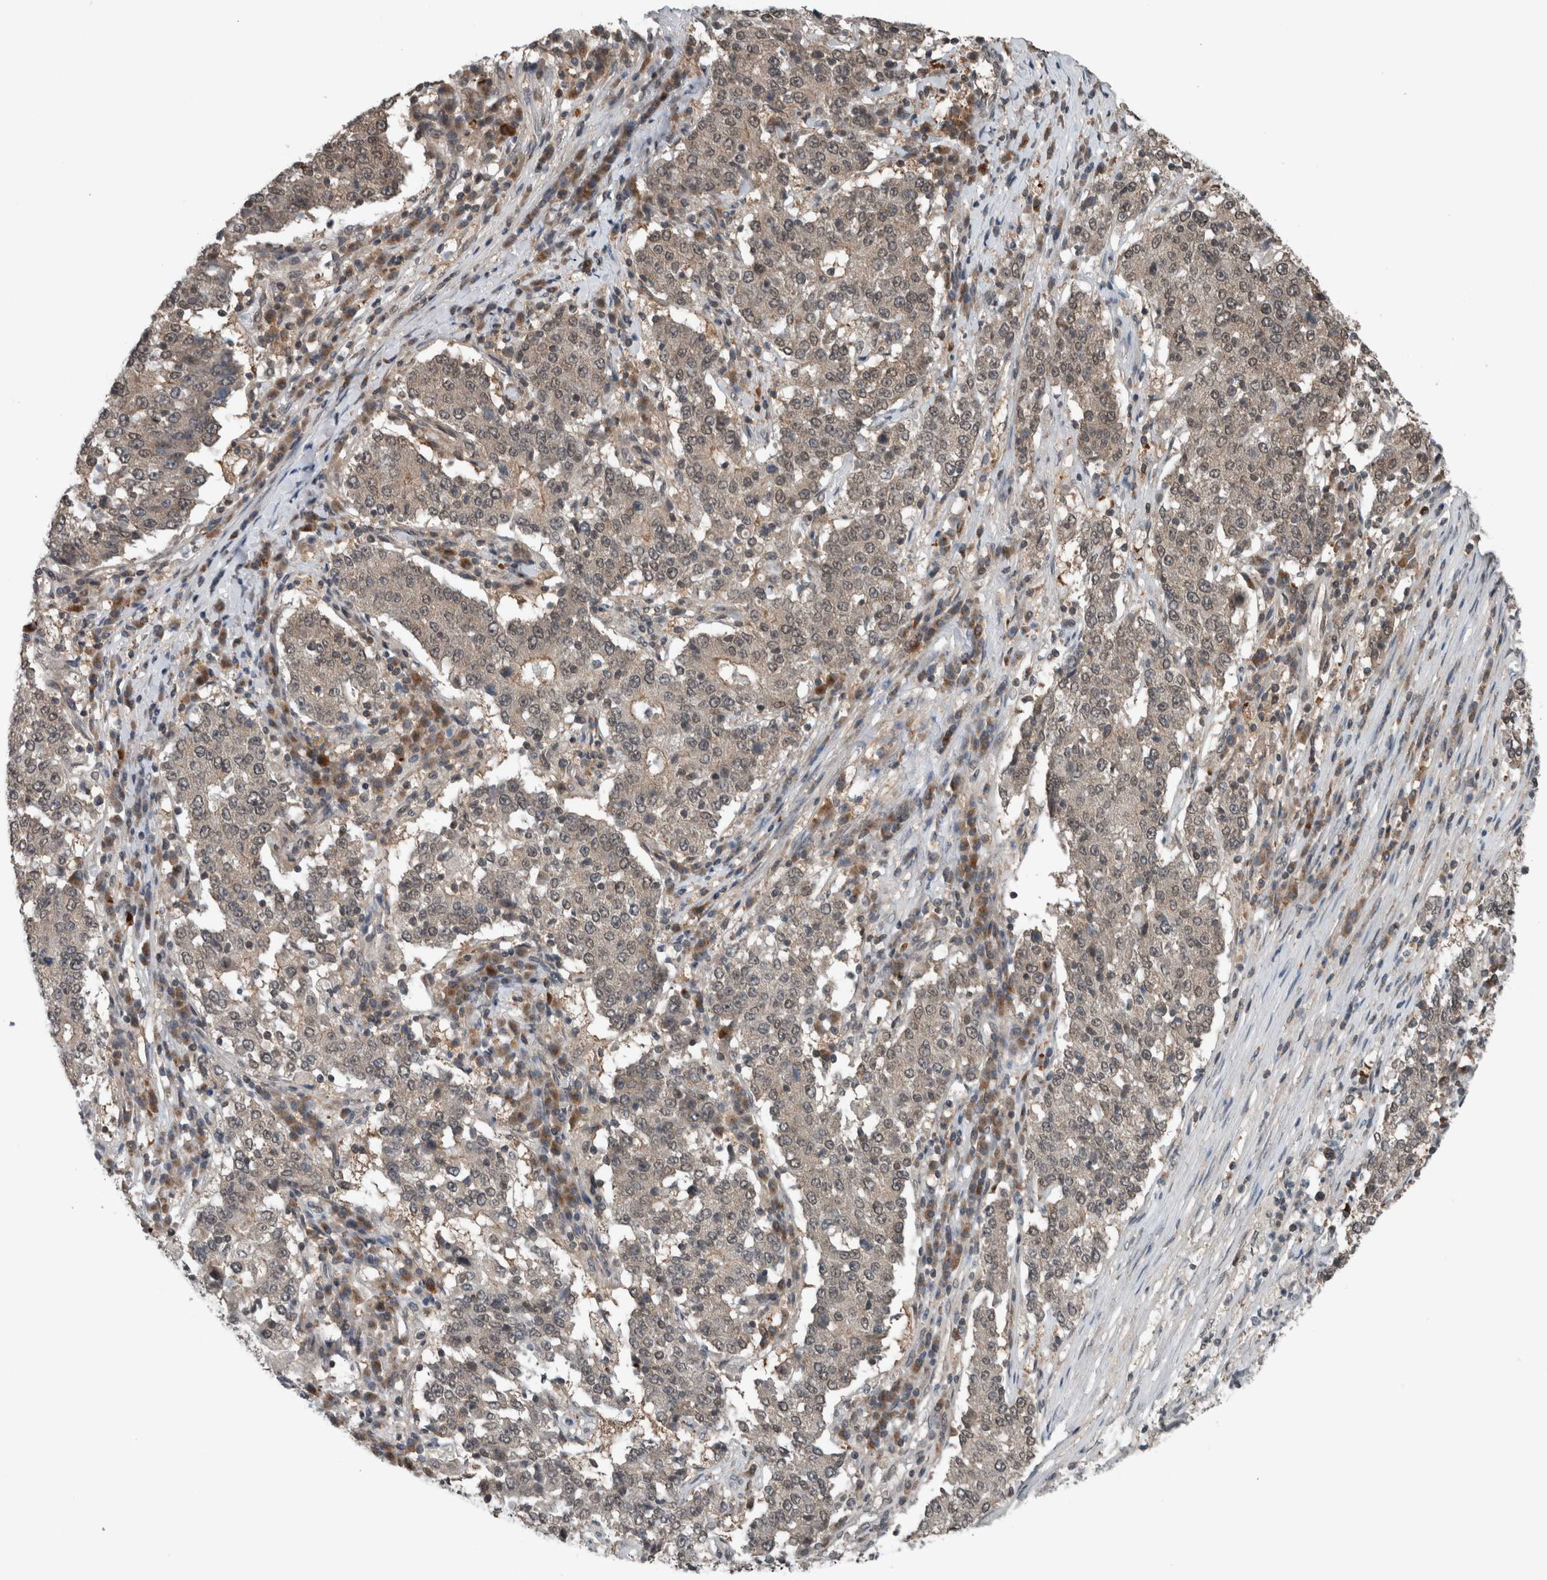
{"staining": {"intensity": "weak", "quantity": "<25%", "location": "cytoplasmic/membranous,nuclear"}, "tissue": "stomach cancer", "cell_type": "Tumor cells", "image_type": "cancer", "snomed": [{"axis": "morphology", "description": "Adenocarcinoma, NOS"}, {"axis": "topography", "description": "Stomach"}], "caption": "Immunohistochemistry (IHC) of human adenocarcinoma (stomach) shows no expression in tumor cells.", "gene": "SPAG7", "patient": {"sex": "male", "age": 59}}